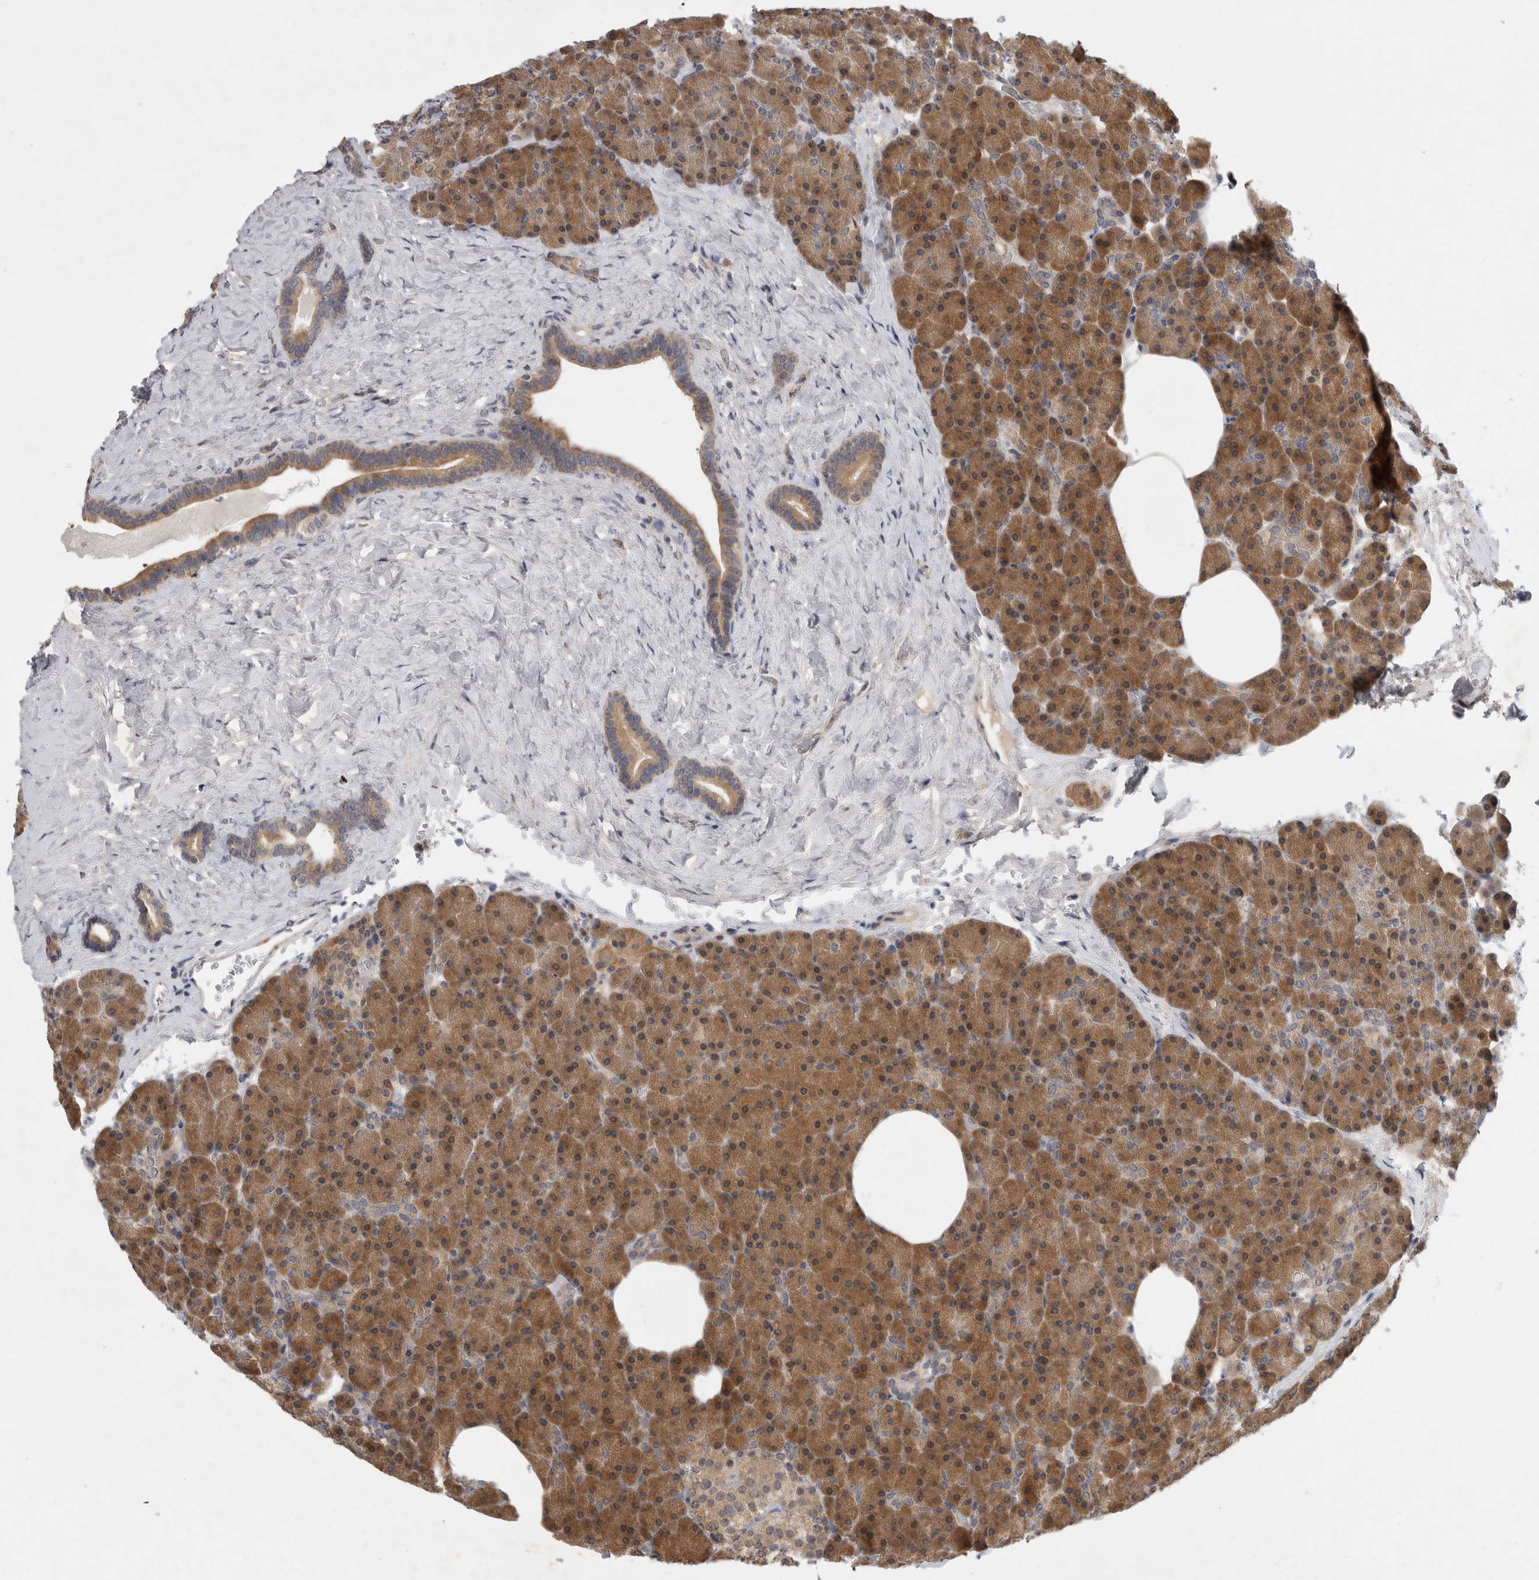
{"staining": {"intensity": "moderate", "quantity": ">75%", "location": "cytoplasmic/membranous"}, "tissue": "pancreas", "cell_type": "Exocrine glandular cells", "image_type": "normal", "snomed": [{"axis": "morphology", "description": "Normal tissue, NOS"}, {"axis": "morphology", "description": "Carcinoid, malignant, NOS"}, {"axis": "topography", "description": "Pancreas"}], "caption": "Immunohistochemical staining of normal pancreas shows medium levels of moderate cytoplasmic/membranous staining in approximately >75% of exocrine glandular cells. (Stains: DAB in brown, nuclei in blue, Microscopy: brightfield microscopy at high magnification).", "gene": "AASDHPPT", "patient": {"sex": "female", "age": 35}}